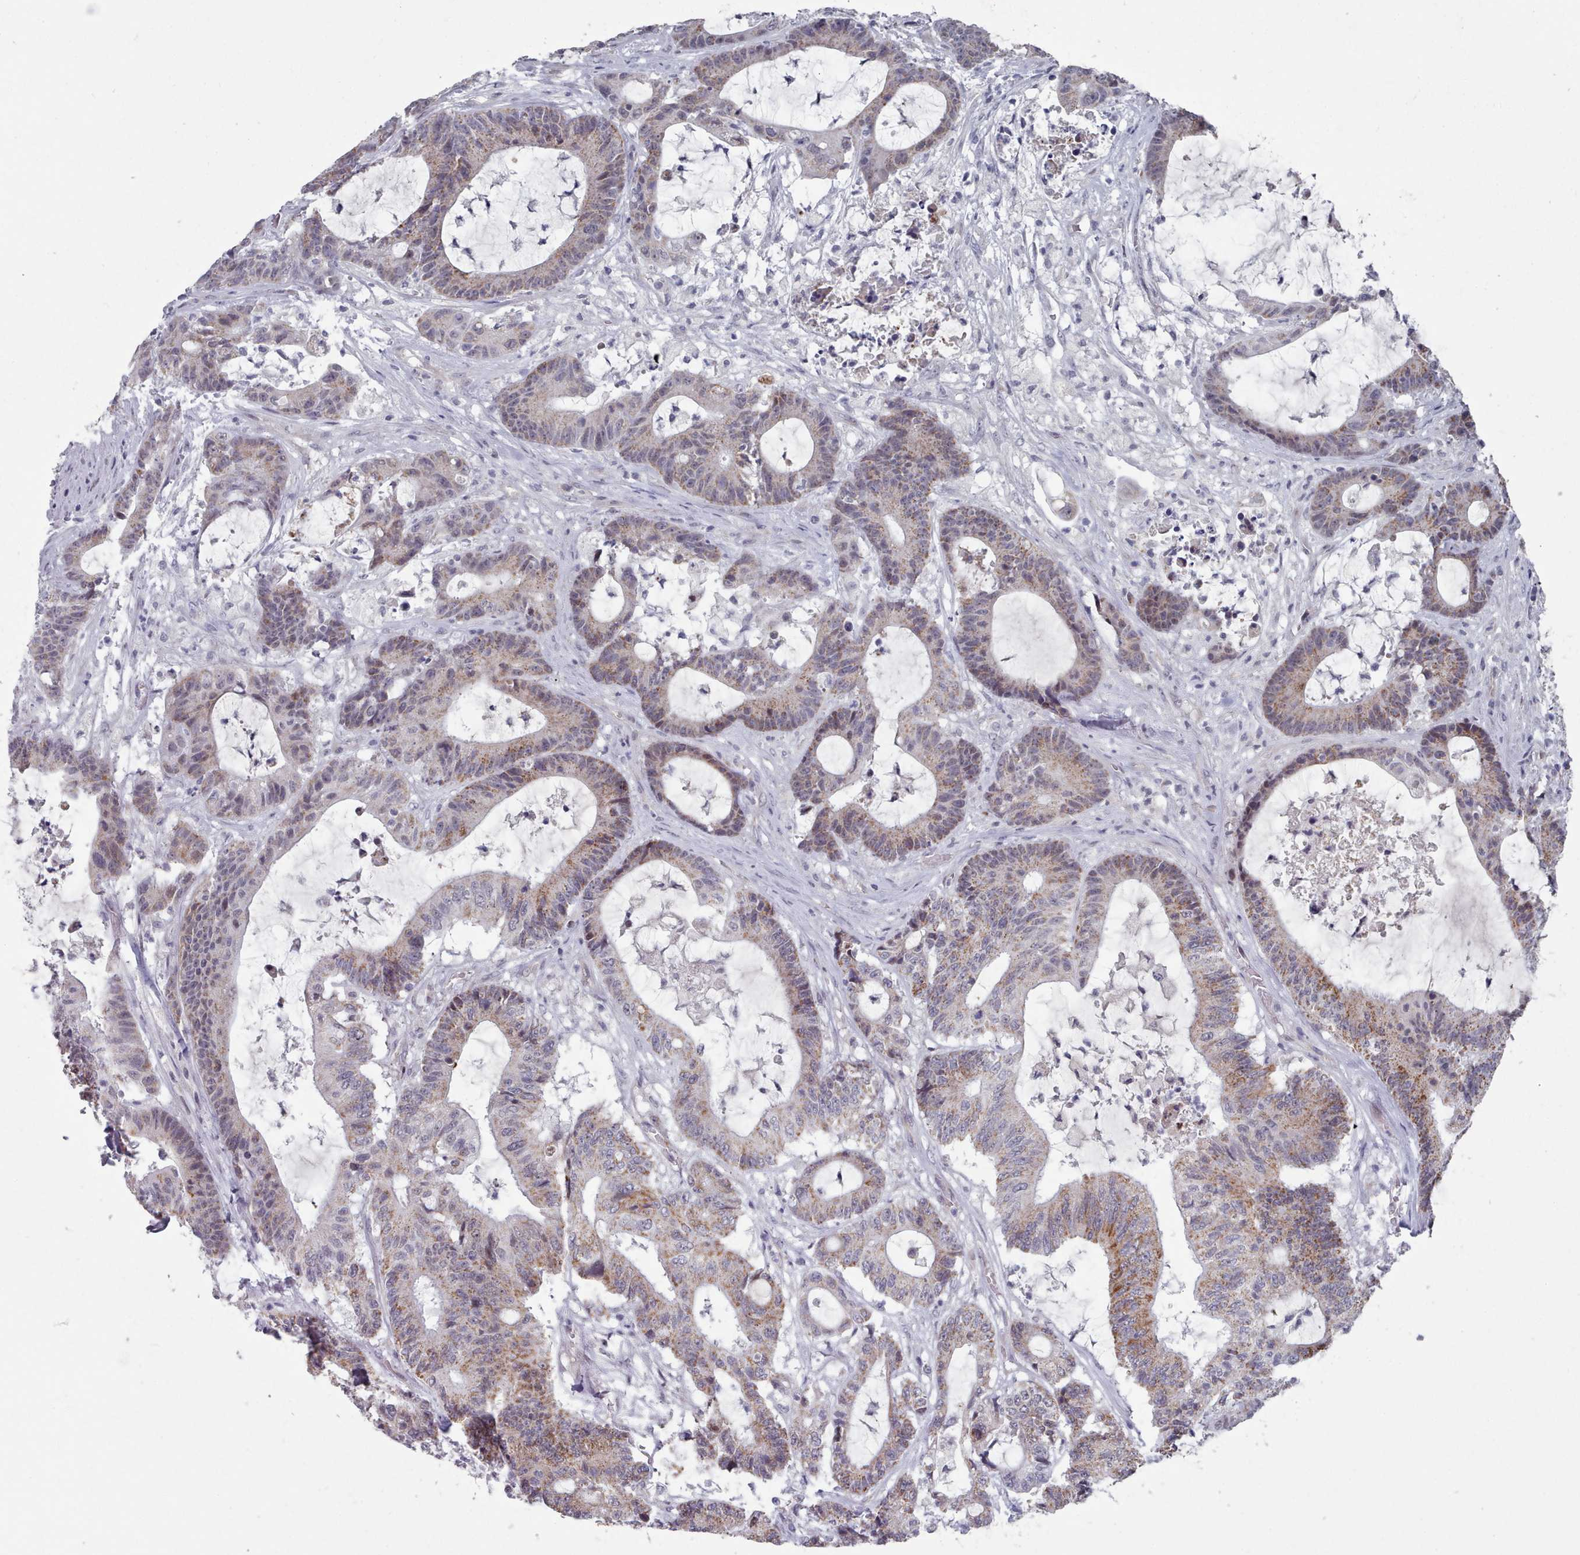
{"staining": {"intensity": "moderate", "quantity": "25%-75%", "location": "cytoplasmic/membranous"}, "tissue": "colorectal cancer", "cell_type": "Tumor cells", "image_type": "cancer", "snomed": [{"axis": "morphology", "description": "Adenocarcinoma, NOS"}, {"axis": "topography", "description": "Colon"}], "caption": "Immunohistochemical staining of colorectal cancer (adenocarcinoma) exhibits moderate cytoplasmic/membranous protein positivity in approximately 25%-75% of tumor cells. The staining is performed using DAB brown chromogen to label protein expression. The nuclei are counter-stained blue using hematoxylin.", "gene": "TRARG1", "patient": {"sex": "female", "age": 84}}